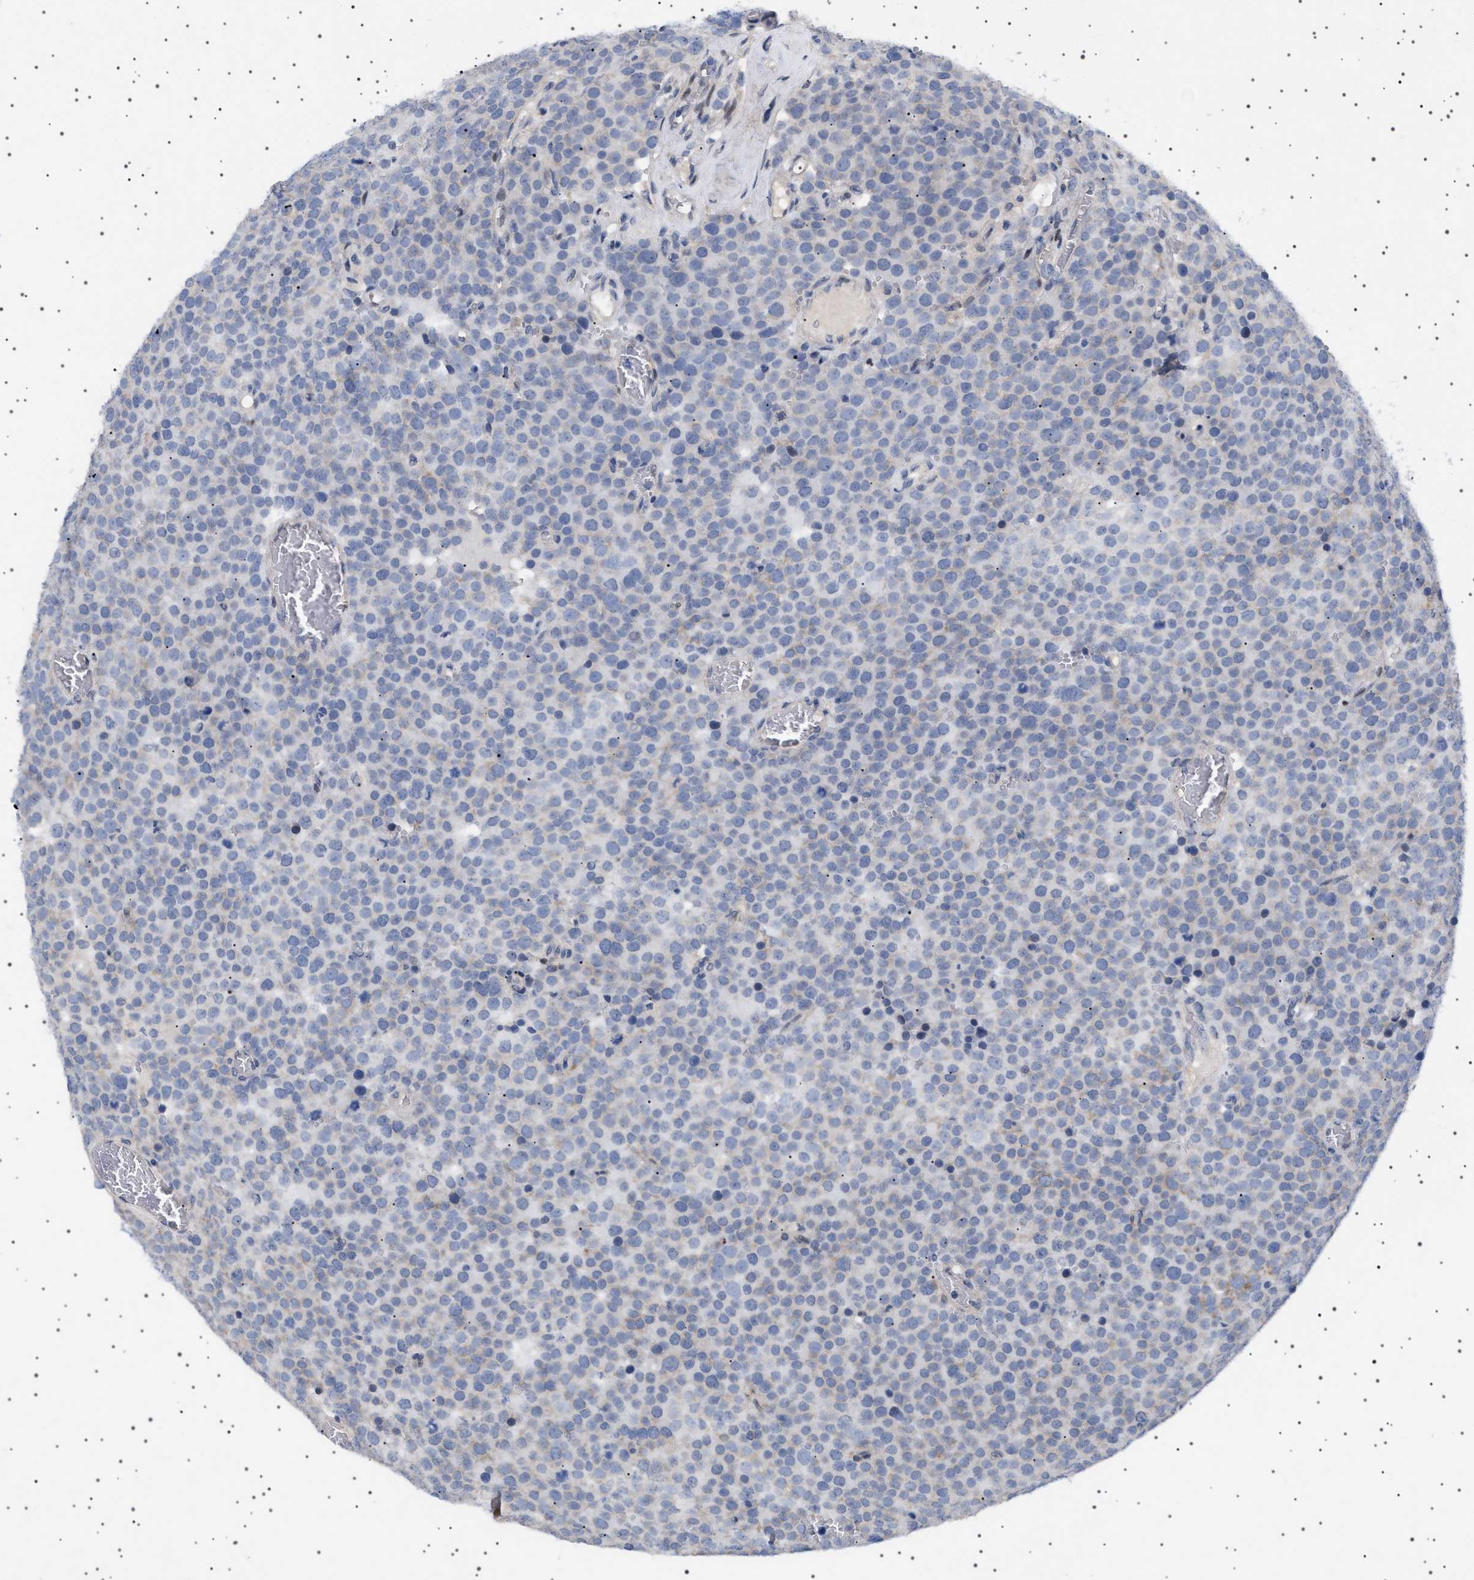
{"staining": {"intensity": "negative", "quantity": "none", "location": "none"}, "tissue": "testis cancer", "cell_type": "Tumor cells", "image_type": "cancer", "snomed": [{"axis": "morphology", "description": "Normal tissue, NOS"}, {"axis": "morphology", "description": "Seminoma, NOS"}, {"axis": "topography", "description": "Testis"}], "caption": "DAB (3,3'-diaminobenzidine) immunohistochemical staining of human testis seminoma demonstrates no significant staining in tumor cells. (Brightfield microscopy of DAB immunohistochemistry (IHC) at high magnification).", "gene": "HTR1A", "patient": {"sex": "male", "age": 71}}